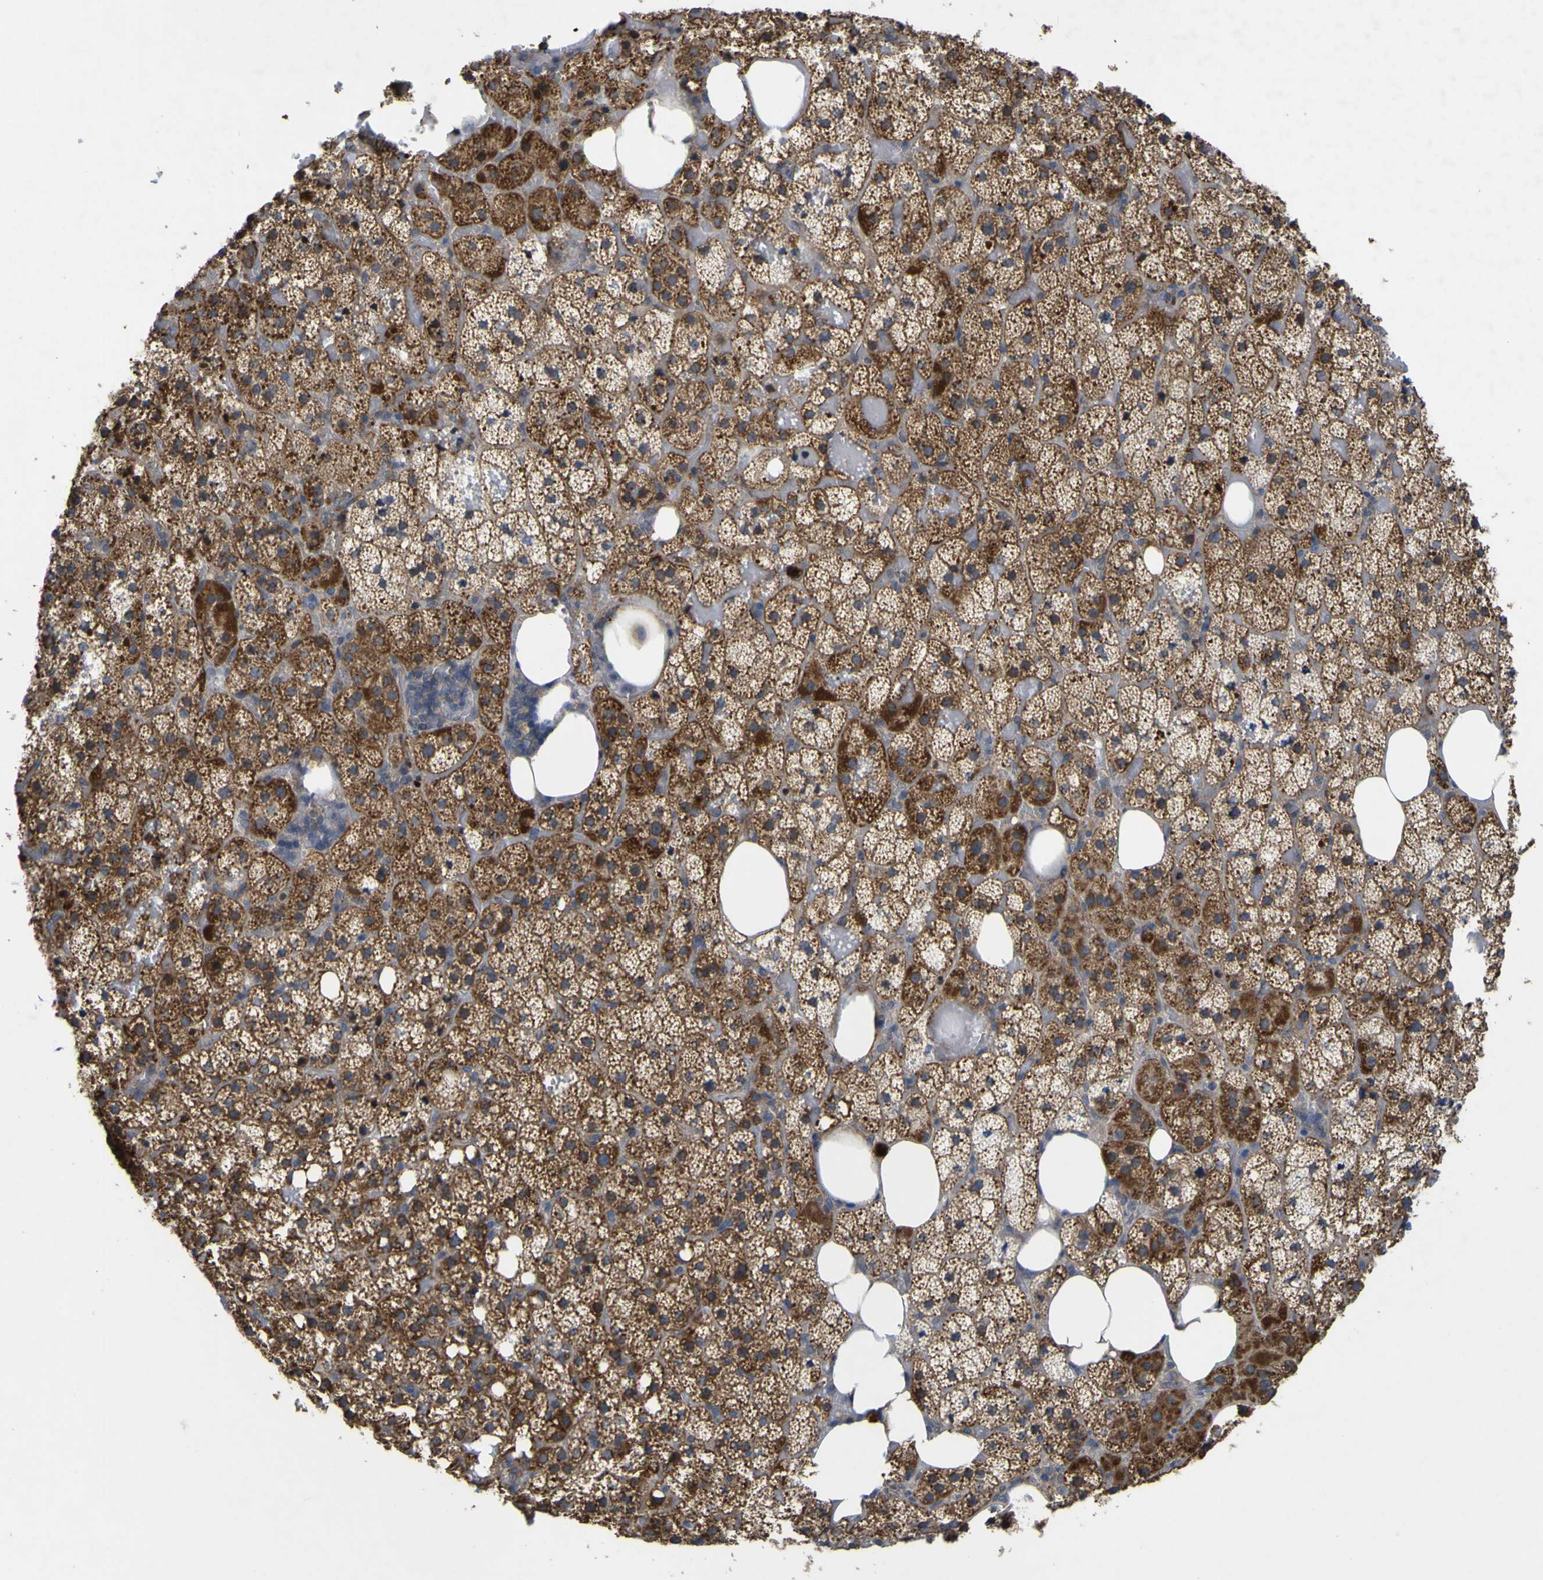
{"staining": {"intensity": "moderate", "quantity": ">75%", "location": "cytoplasmic/membranous"}, "tissue": "adrenal gland", "cell_type": "Glandular cells", "image_type": "normal", "snomed": [{"axis": "morphology", "description": "Normal tissue, NOS"}, {"axis": "topography", "description": "Adrenal gland"}], "caption": "Moderate cytoplasmic/membranous expression is present in approximately >75% of glandular cells in normal adrenal gland. (DAB = brown stain, brightfield microscopy at high magnification).", "gene": "IRAK2", "patient": {"sex": "female", "age": 59}}